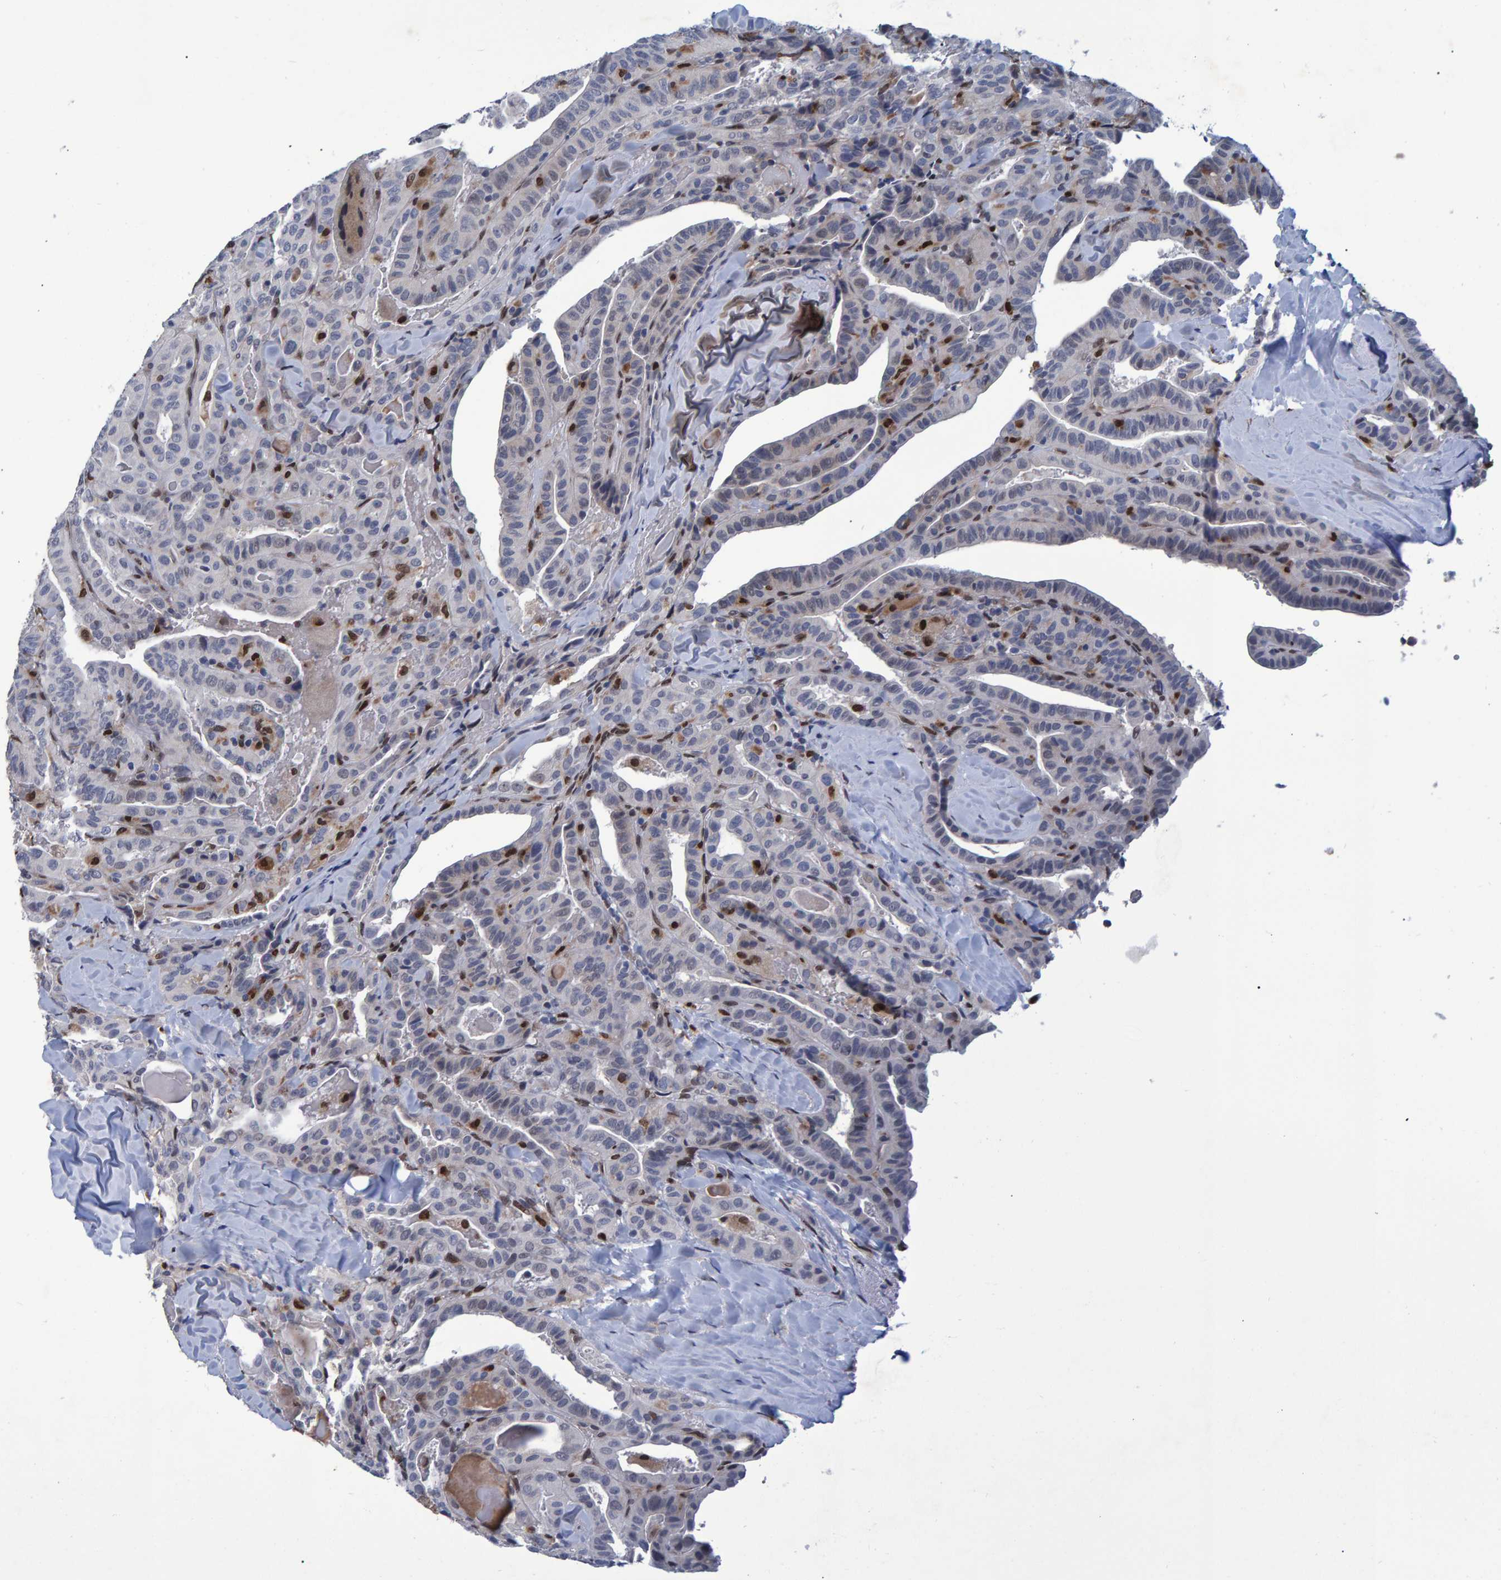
{"staining": {"intensity": "negative", "quantity": "none", "location": "none"}, "tissue": "thyroid cancer", "cell_type": "Tumor cells", "image_type": "cancer", "snomed": [{"axis": "morphology", "description": "Papillary adenocarcinoma, NOS"}, {"axis": "topography", "description": "Thyroid gland"}], "caption": "Photomicrograph shows no significant protein staining in tumor cells of thyroid cancer (papillary adenocarcinoma). (DAB immunohistochemistry (IHC) visualized using brightfield microscopy, high magnification).", "gene": "QKI", "patient": {"sex": "male", "age": 77}}